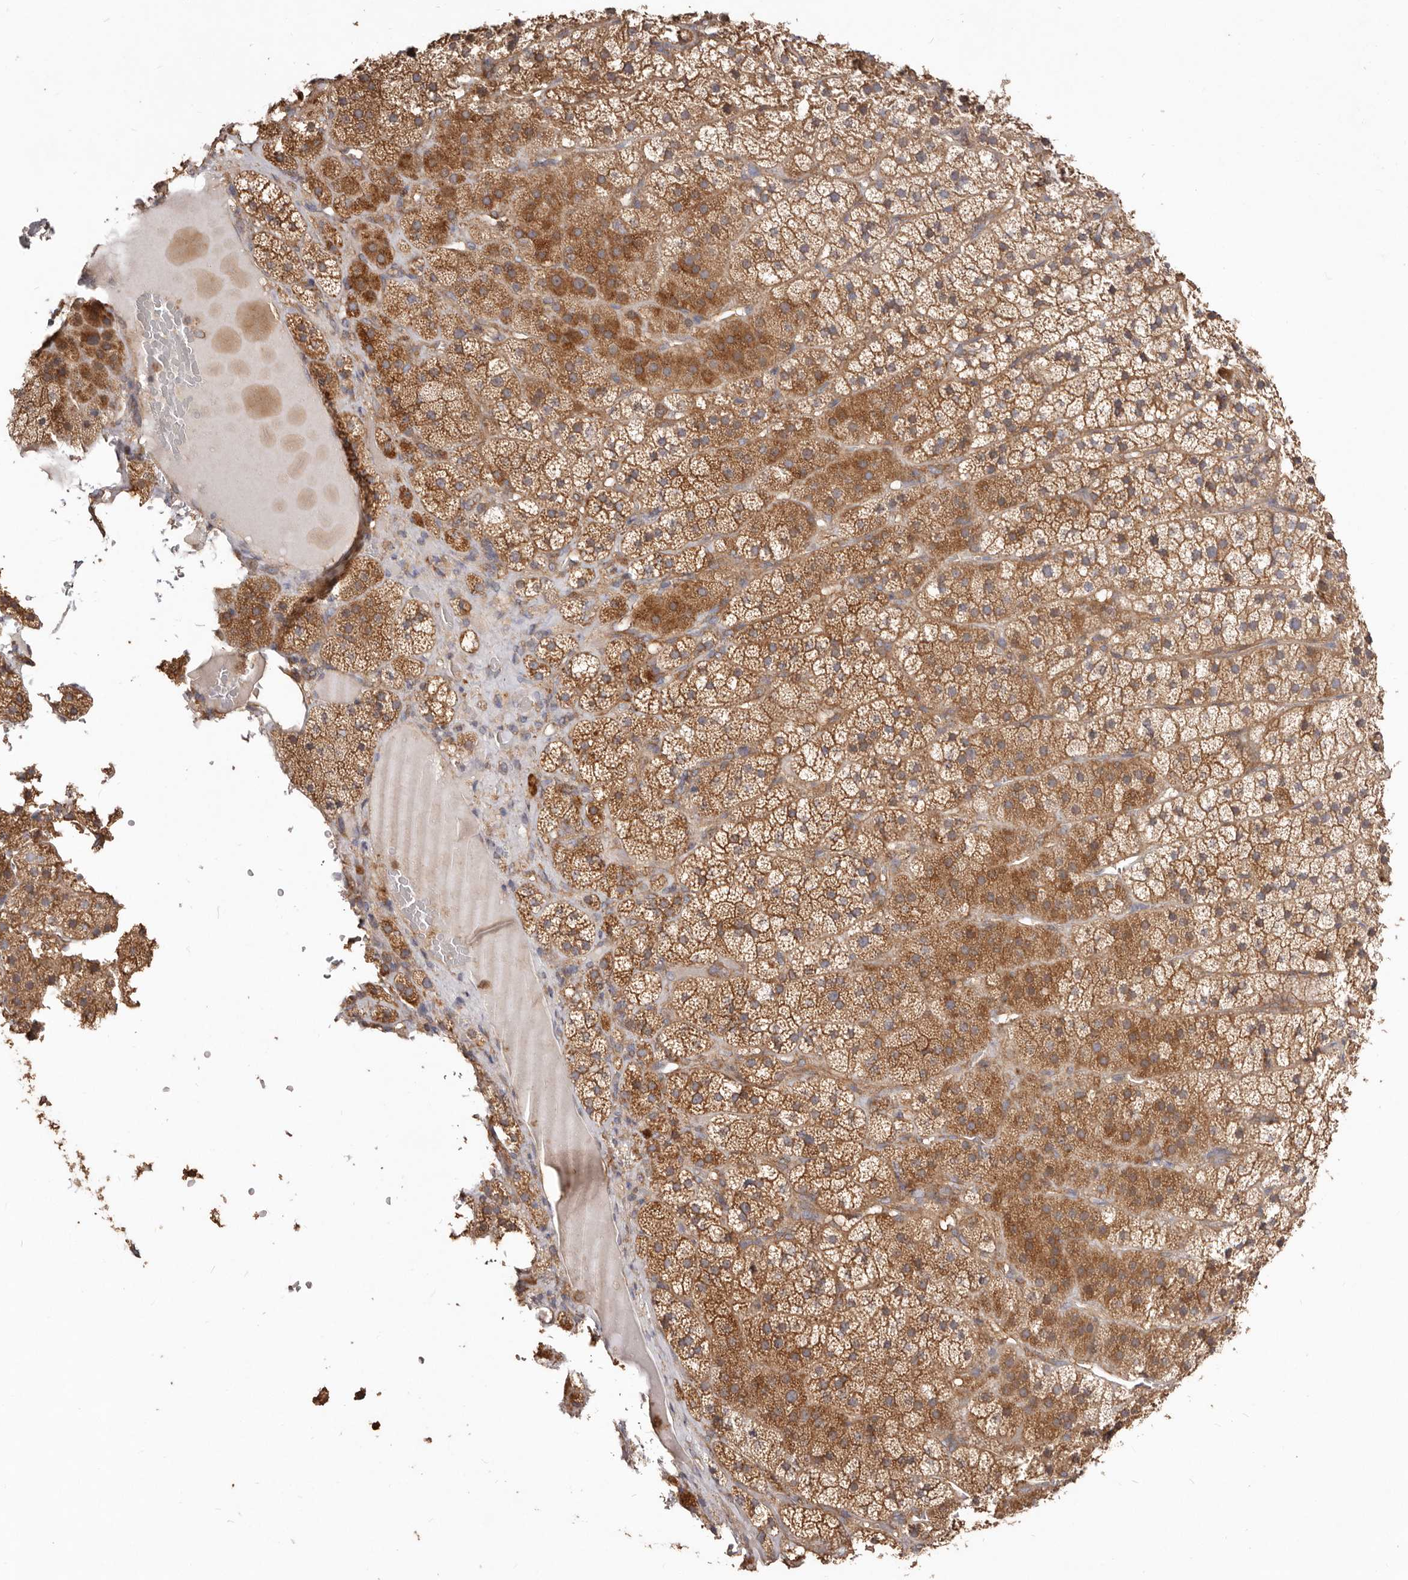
{"staining": {"intensity": "moderate", "quantity": ">75%", "location": "cytoplasmic/membranous"}, "tissue": "adrenal gland", "cell_type": "Glandular cells", "image_type": "normal", "snomed": [{"axis": "morphology", "description": "Normal tissue, NOS"}, {"axis": "topography", "description": "Adrenal gland"}], "caption": "This photomicrograph displays IHC staining of normal human adrenal gland, with medium moderate cytoplasmic/membranous expression in approximately >75% of glandular cells.", "gene": "LRRC25", "patient": {"sex": "female", "age": 44}}